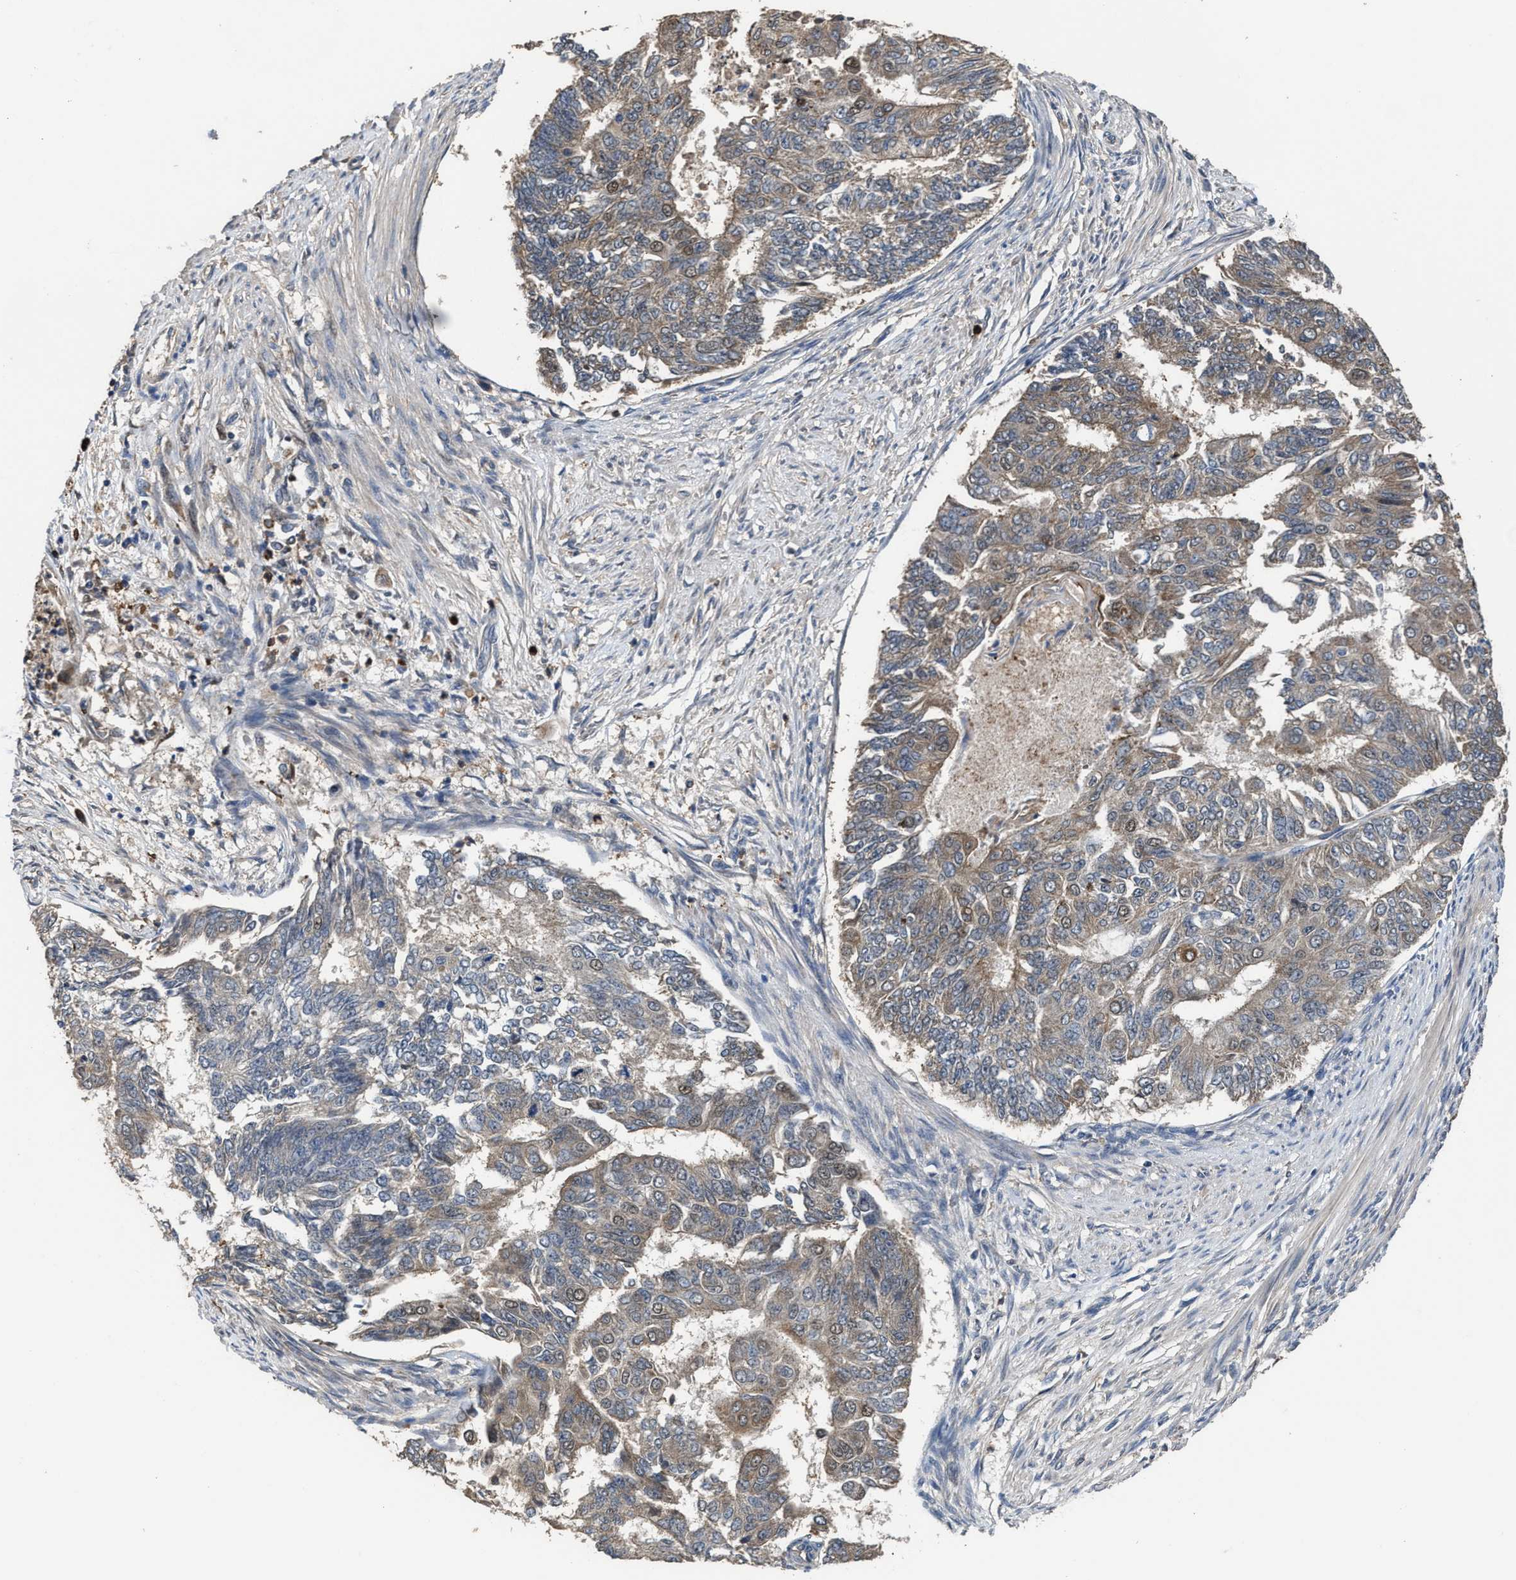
{"staining": {"intensity": "weak", "quantity": ">75%", "location": "cytoplasmic/membranous,nuclear"}, "tissue": "endometrial cancer", "cell_type": "Tumor cells", "image_type": "cancer", "snomed": [{"axis": "morphology", "description": "Adenocarcinoma, NOS"}, {"axis": "topography", "description": "Endometrium"}], "caption": "Immunohistochemistry (IHC) staining of adenocarcinoma (endometrial), which displays low levels of weak cytoplasmic/membranous and nuclear positivity in about >75% of tumor cells indicating weak cytoplasmic/membranous and nuclear protein positivity. The staining was performed using DAB (brown) for protein detection and nuclei were counterstained in hematoxylin (blue).", "gene": "ZNF20", "patient": {"sex": "female", "age": 32}}